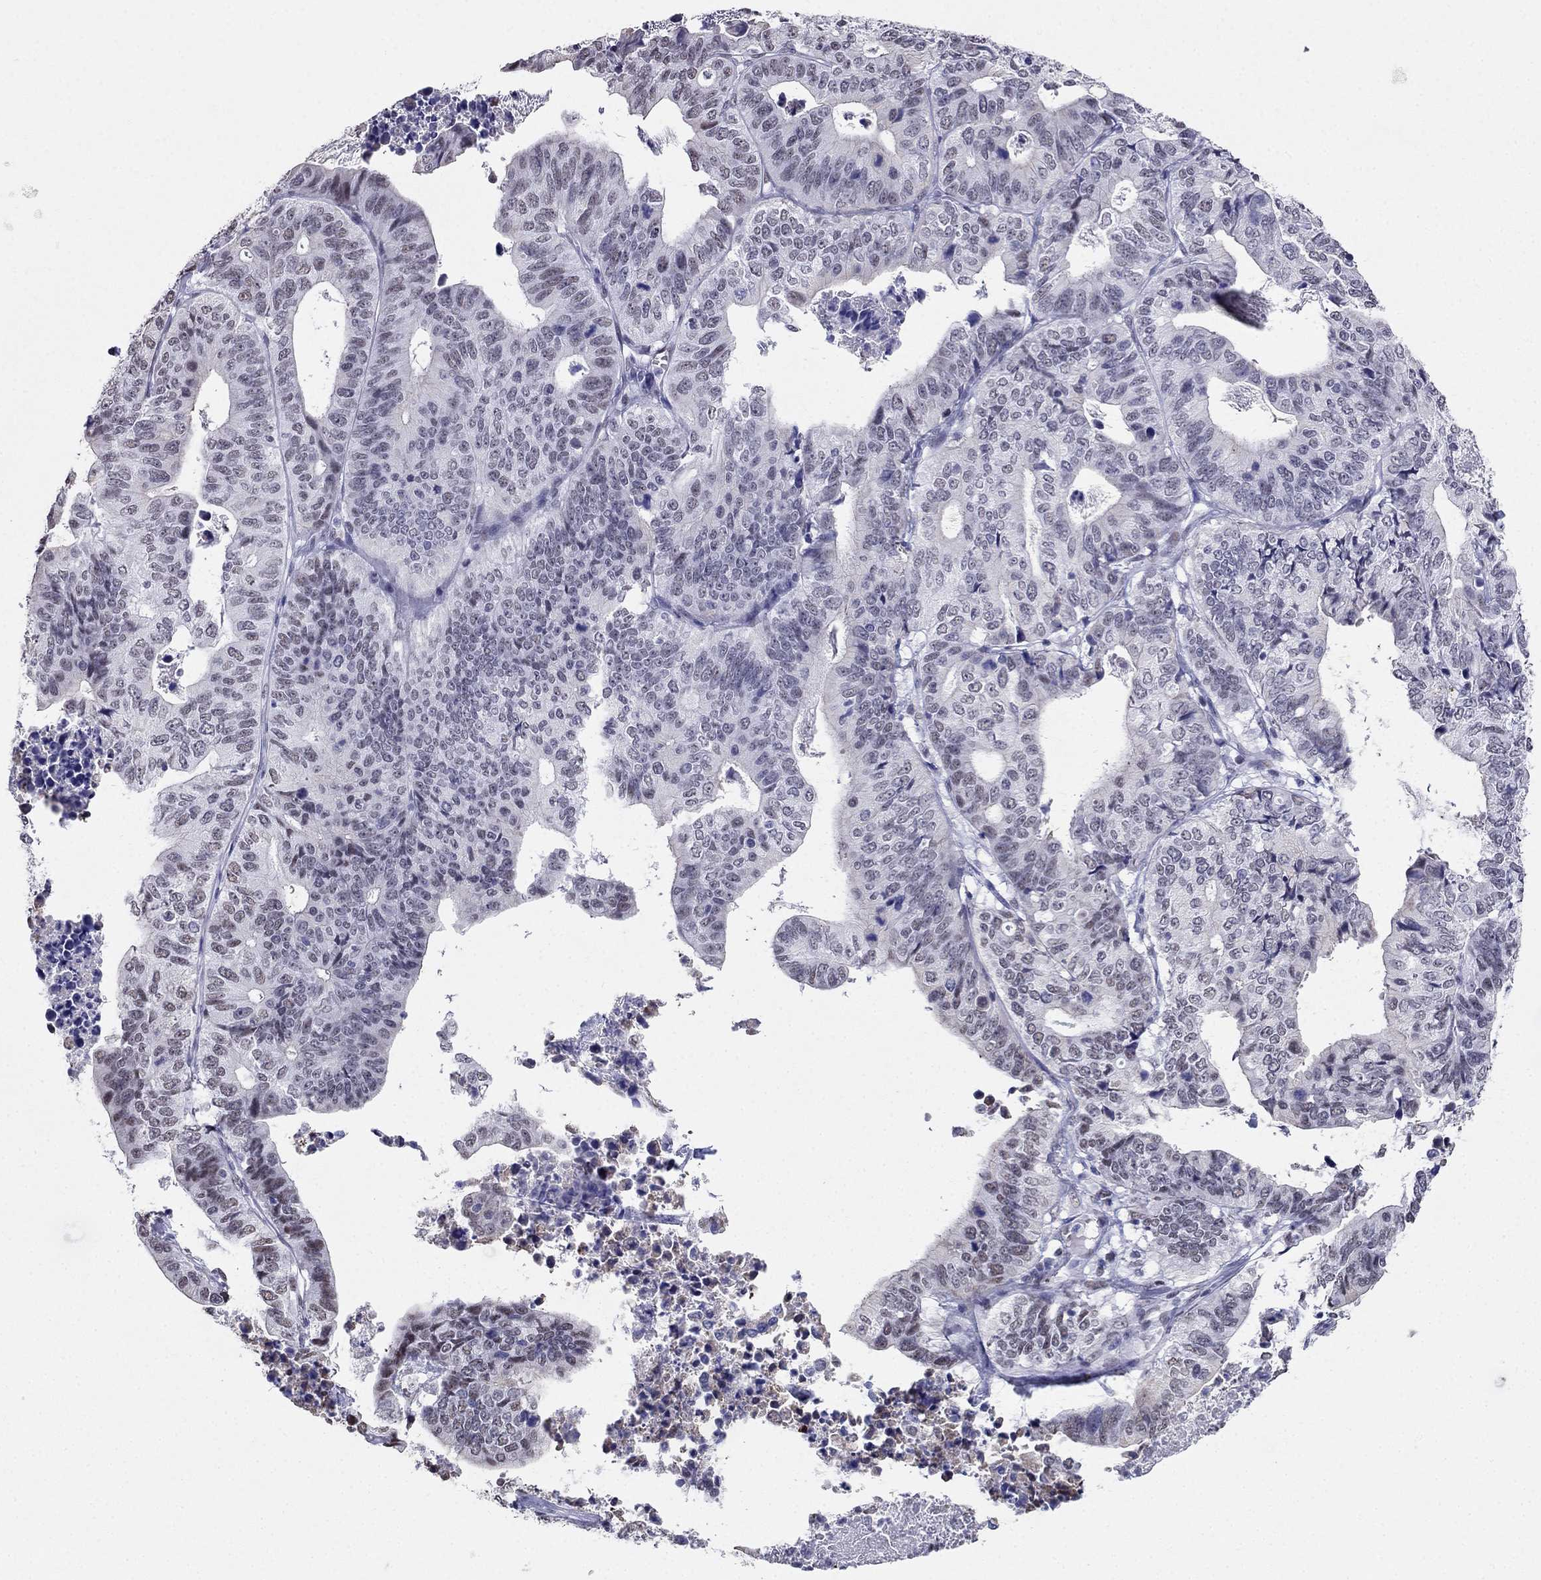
{"staining": {"intensity": "negative", "quantity": "none", "location": "none"}, "tissue": "stomach cancer", "cell_type": "Tumor cells", "image_type": "cancer", "snomed": [{"axis": "morphology", "description": "Adenocarcinoma, NOS"}, {"axis": "topography", "description": "Stomach, upper"}], "caption": "The image shows no significant expression in tumor cells of stomach cancer. Nuclei are stained in blue.", "gene": "PPM1G", "patient": {"sex": "female", "age": 67}}